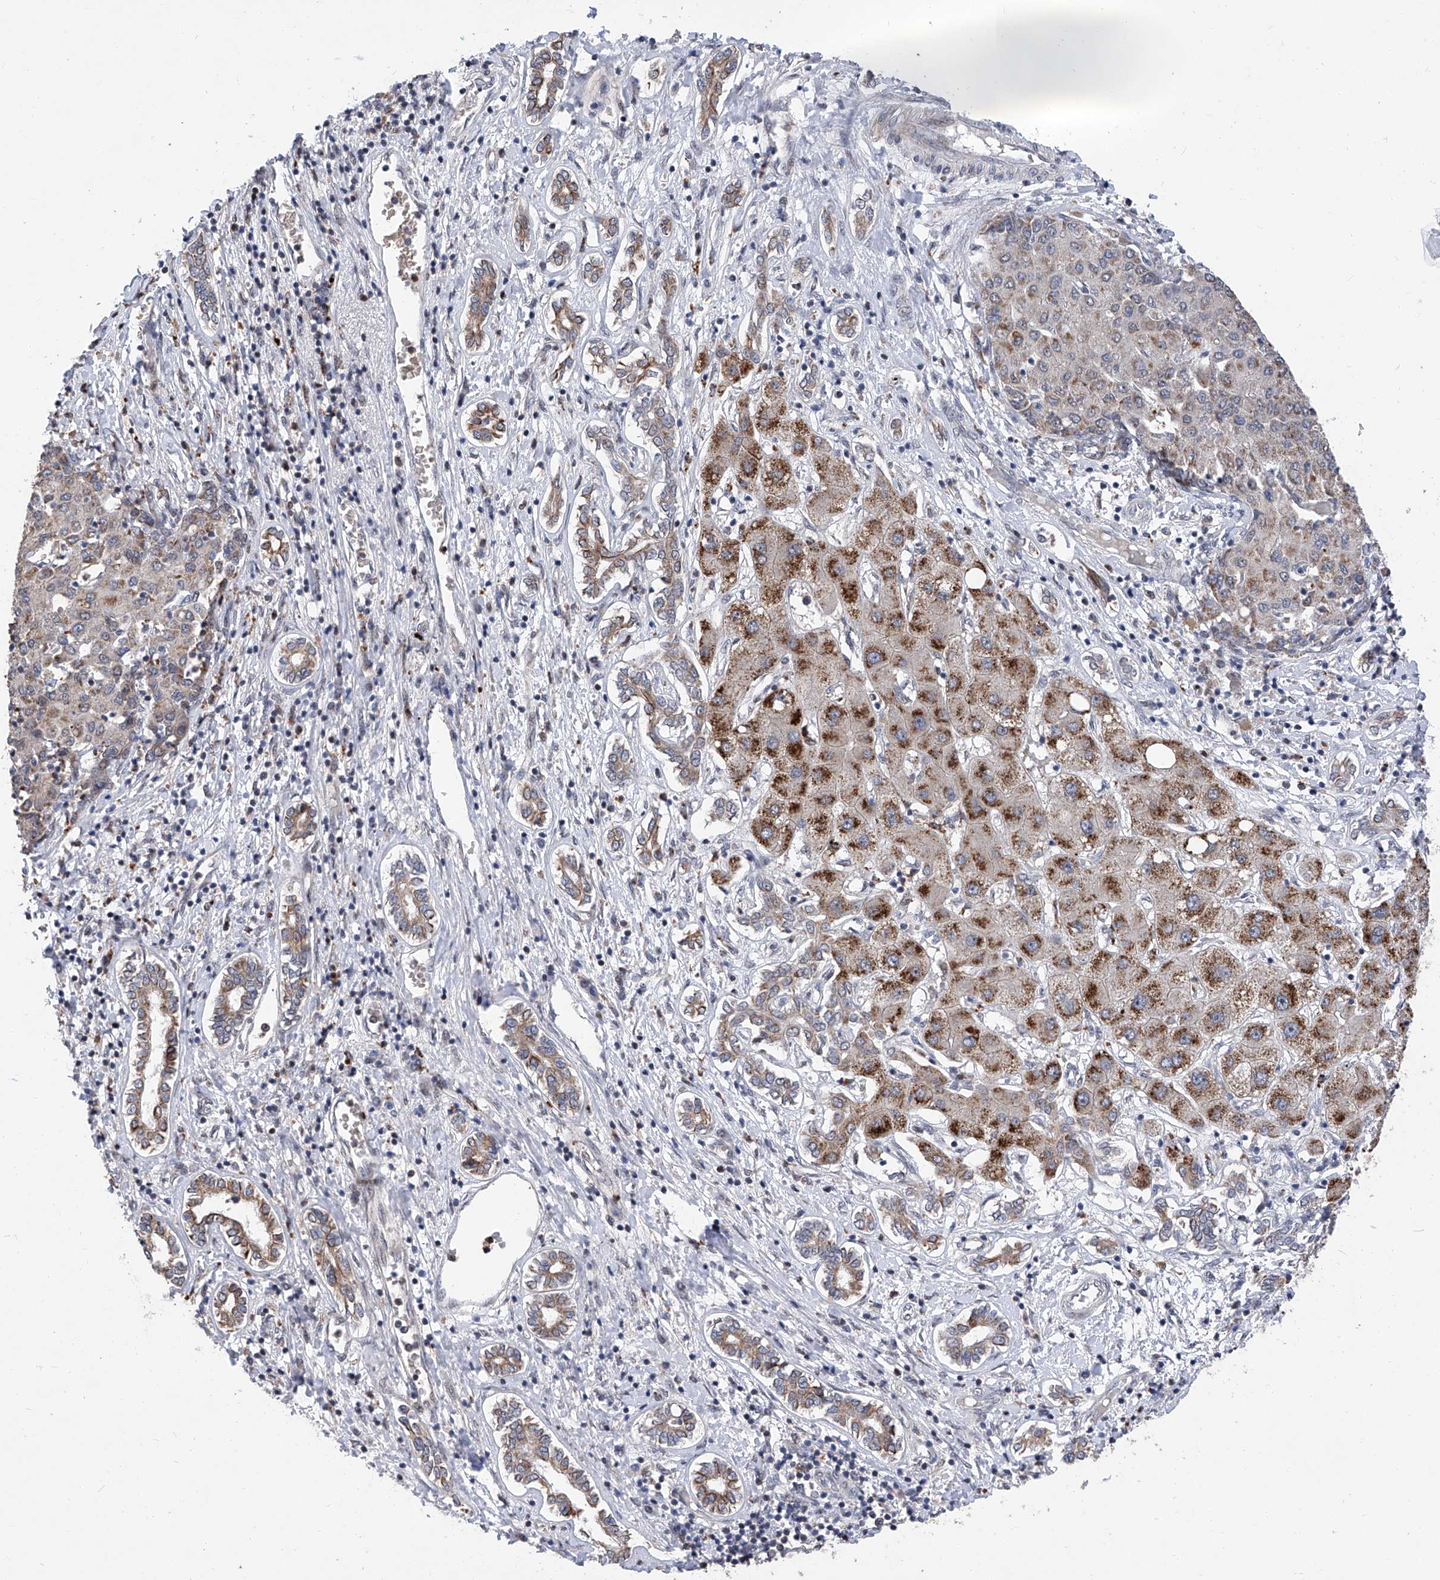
{"staining": {"intensity": "moderate", "quantity": "25%-75%", "location": "cytoplasmic/membranous"}, "tissue": "liver cancer", "cell_type": "Tumor cells", "image_type": "cancer", "snomed": [{"axis": "morphology", "description": "Carcinoma, Hepatocellular, NOS"}, {"axis": "topography", "description": "Liver"}], "caption": "High-magnification brightfield microscopy of hepatocellular carcinoma (liver) stained with DAB (brown) and counterstained with hematoxylin (blue). tumor cells exhibit moderate cytoplasmic/membranous staining is identified in approximately25%-75% of cells.", "gene": "FARP2", "patient": {"sex": "male", "age": 65}}